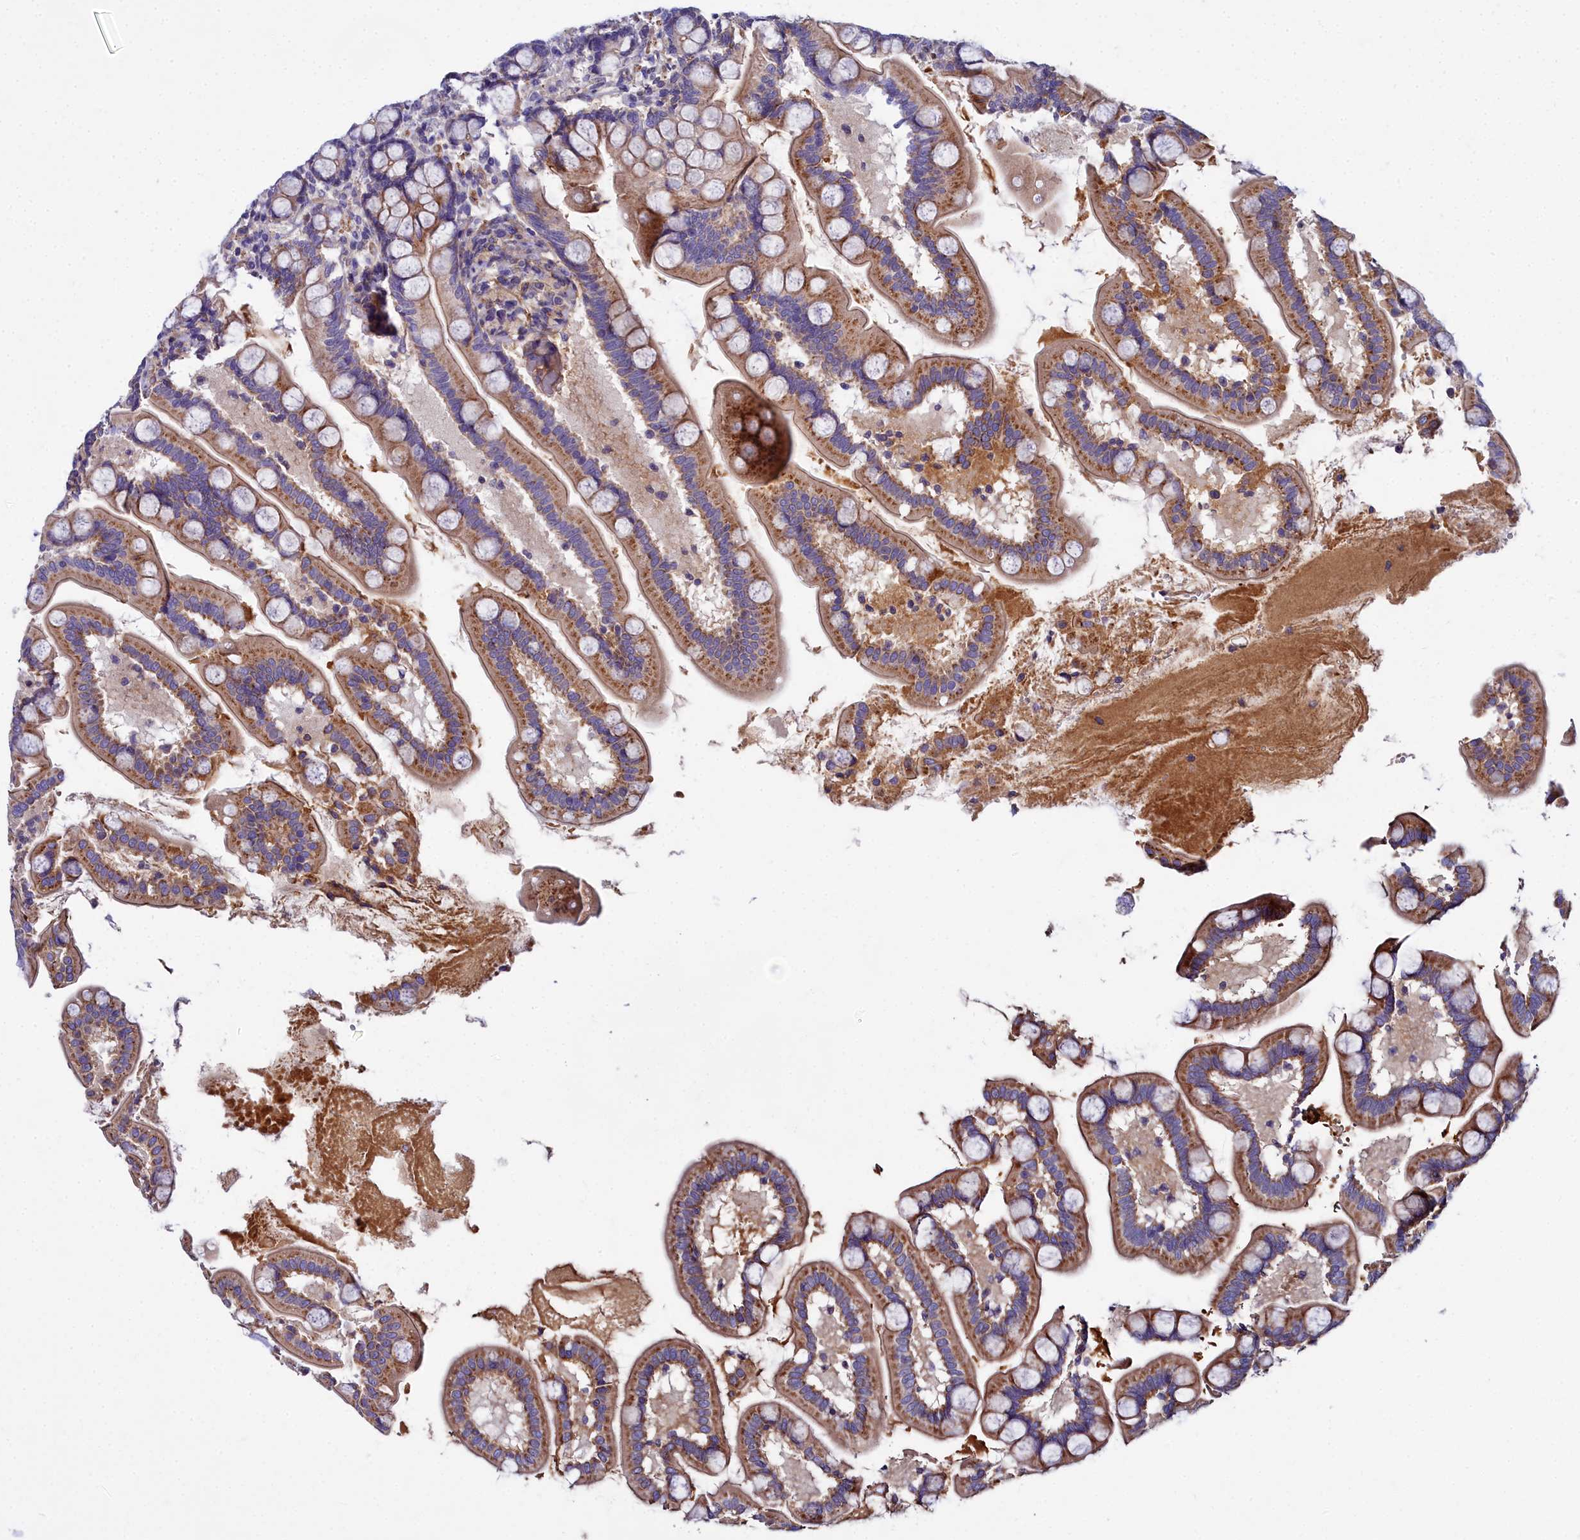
{"staining": {"intensity": "moderate", "quantity": ">75%", "location": "cytoplasmic/membranous"}, "tissue": "small intestine", "cell_type": "Glandular cells", "image_type": "normal", "snomed": [{"axis": "morphology", "description": "Normal tissue, NOS"}, {"axis": "topography", "description": "Small intestine"}], "caption": "Glandular cells show medium levels of moderate cytoplasmic/membranous expression in about >75% of cells in benign small intestine.", "gene": "FADS3", "patient": {"sex": "female", "age": 64}}